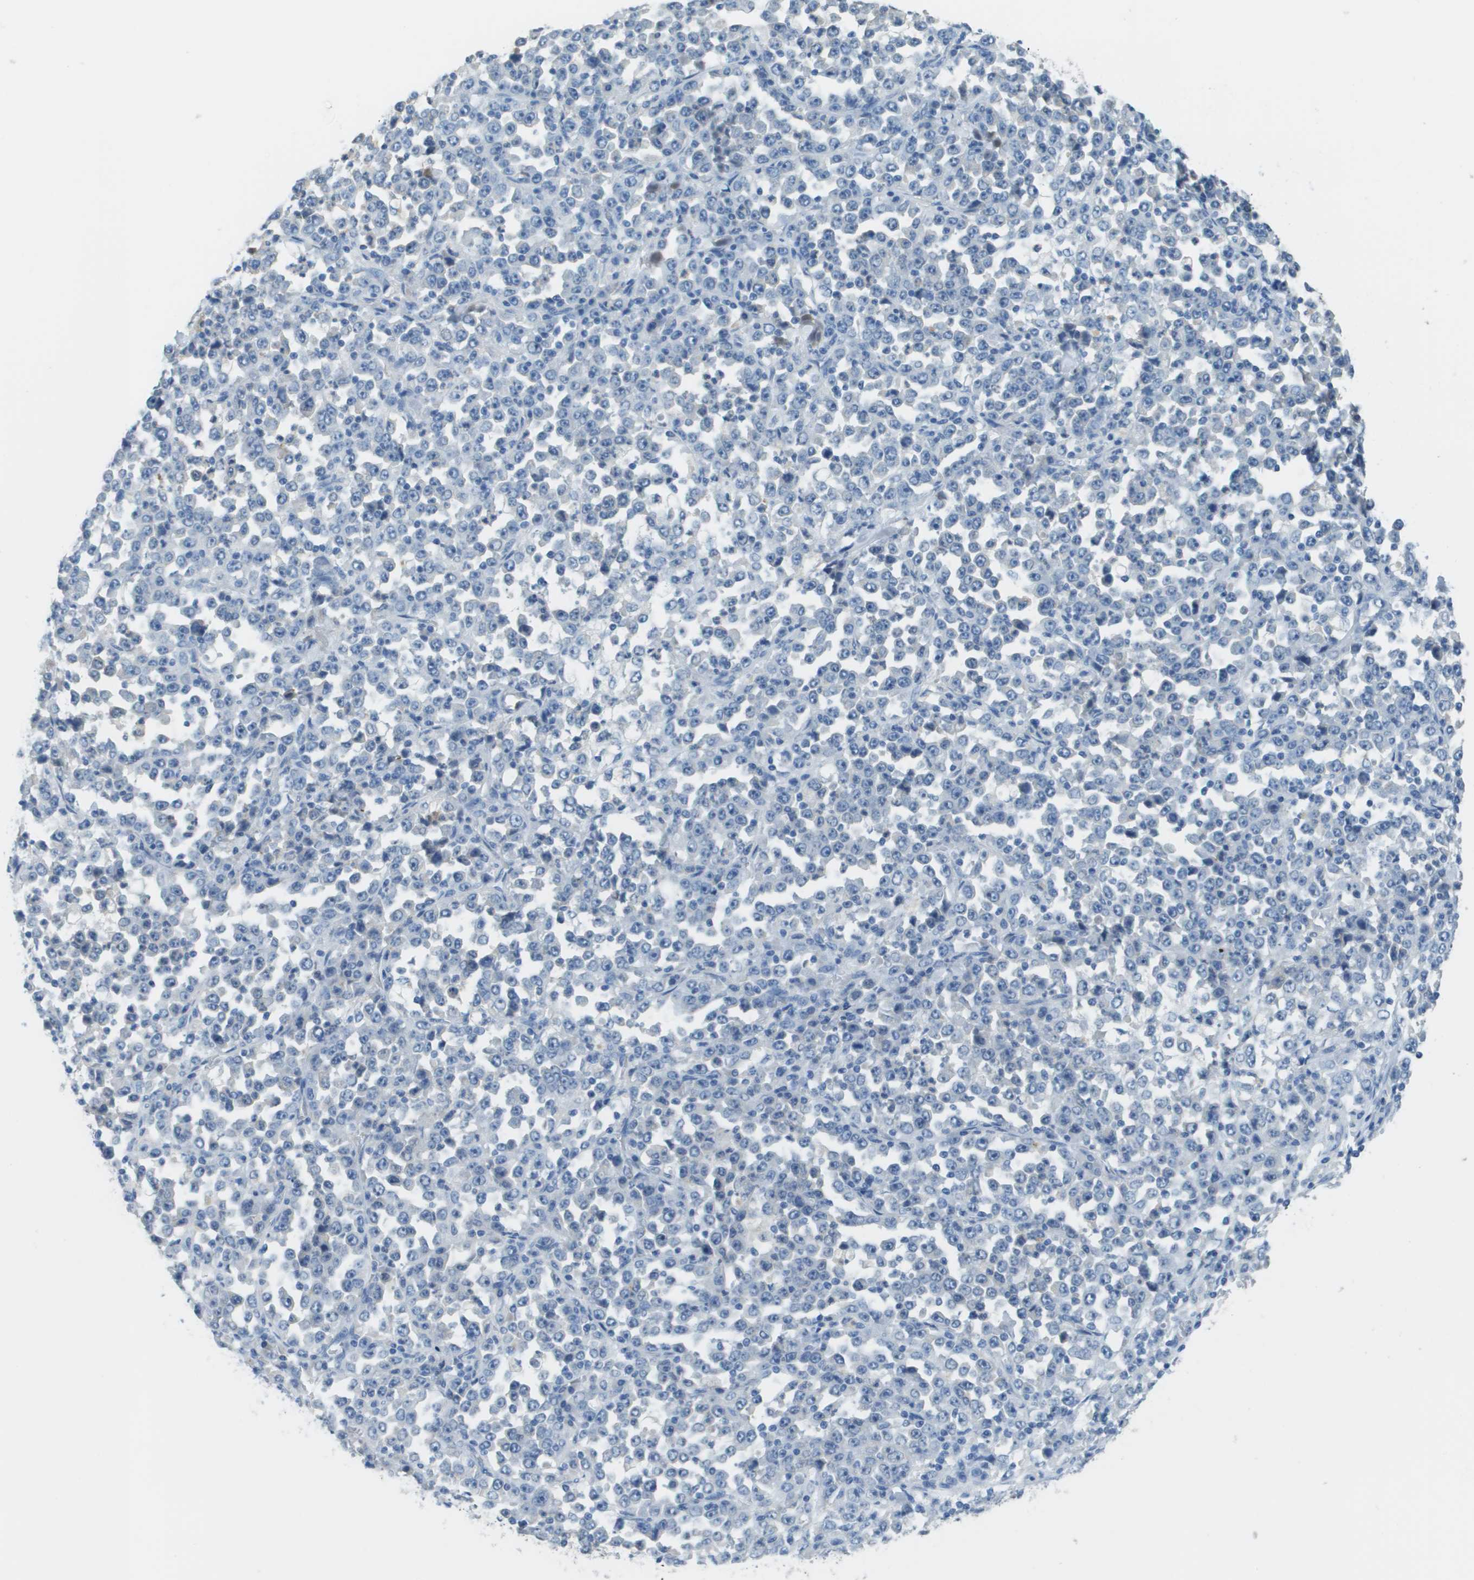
{"staining": {"intensity": "negative", "quantity": "none", "location": "none"}, "tissue": "stomach cancer", "cell_type": "Tumor cells", "image_type": "cancer", "snomed": [{"axis": "morphology", "description": "Normal tissue, NOS"}, {"axis": "morphology", "description": "Adenocarcinoma, NOS"}, {"axis": "topography", "description": "Stomach, upper"}, {"axis": "topography", "description": "Stomach"}], "caption": "This micrograph is of stomach cancer stained with immunohistochemistry to label a protein in brown with the nuclei are counter-stained blue. There is no staining in tumor cells.", "gene": "PTGDR2", "patient": {"sex": "male", "age": 59}}